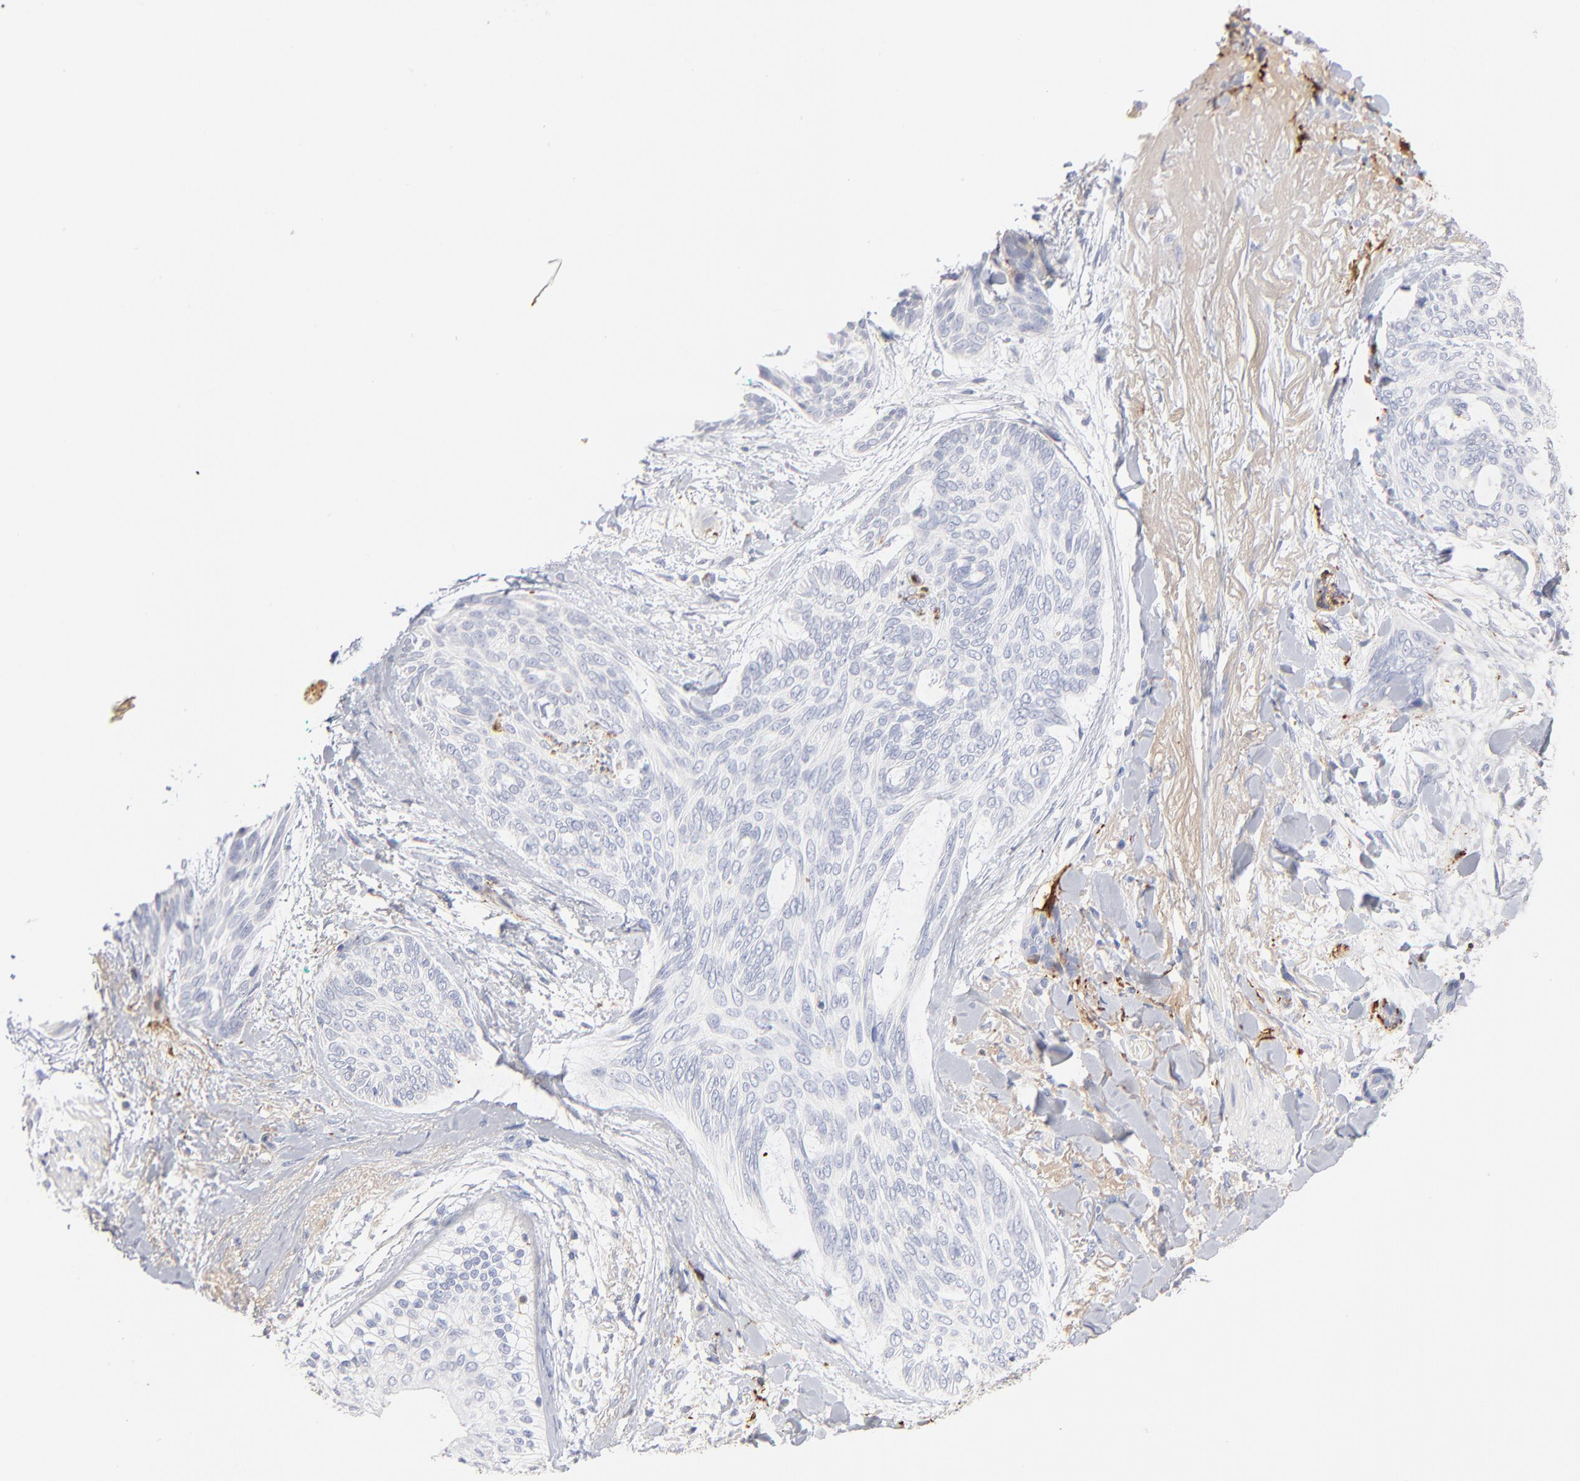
{"staining": {"intensity": "negative", "quantity": "none", "location": "none"}, "tissue": "skin cancer", "cell_type": "Tumor cells", "image_type": "cancer", "snomed": [{"axis": "morphology", "description": "Normal tissue, NOS"}, {"axis": "morphology", "description": "Basal cell carcinoma"}, {"axis": "topography", "description": "Skin"}], "caption": "Tumor cells show no significant staining in skin cancer.", "gene": "APOH", "patient": {"sex": "female", "age": 71}}